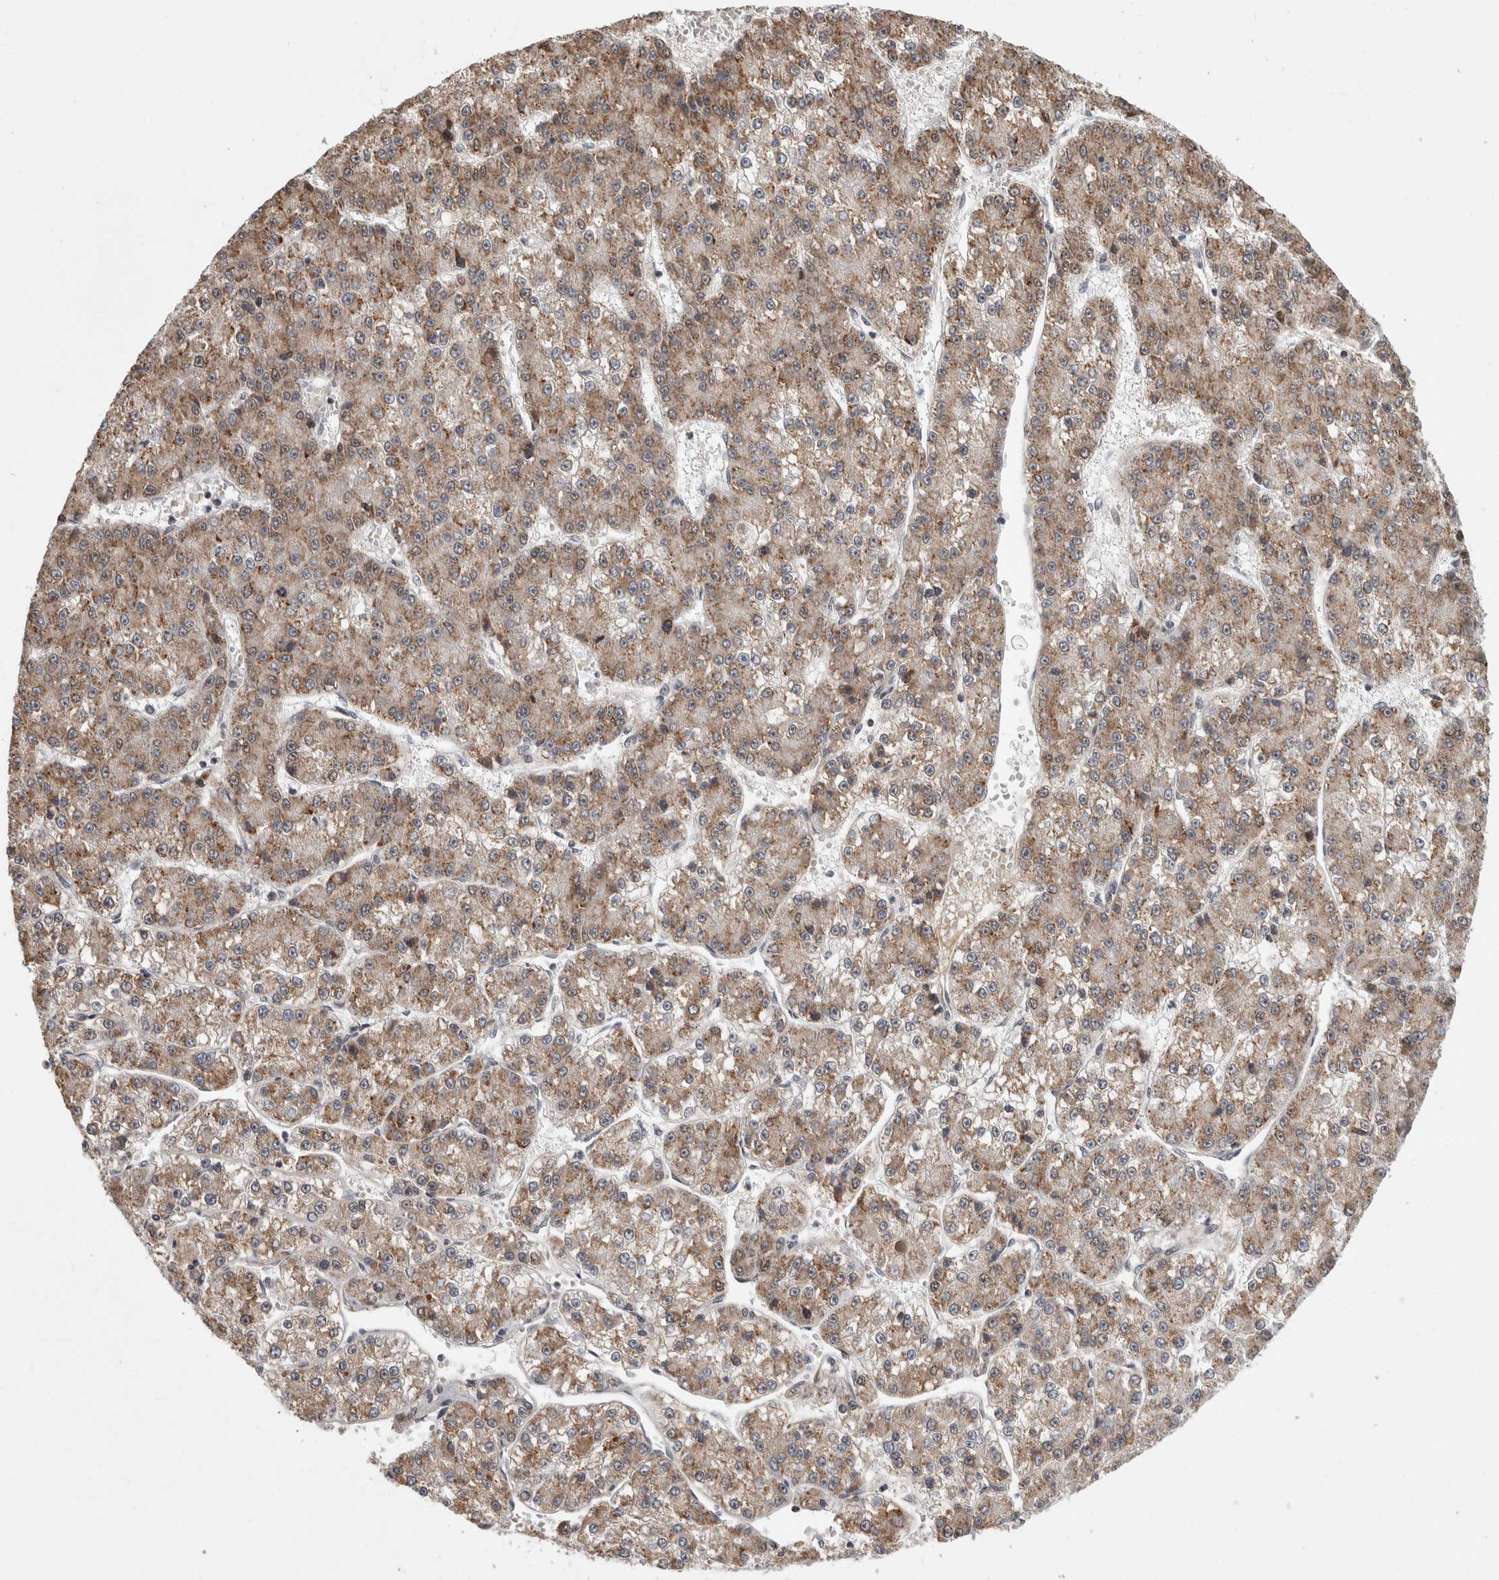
{"staining": {"intensity": "weak", "quantity": ">75%", "location": "cytoplasmic/membranous"}, "tissue": "liver cancer", "cell_type": "Tumor cells", "image_type": "cancer", "snomed": [{"axis": "morphology", "description": "Carcinoma, Hepatocellular, NOS"}, {"axis": "topography", "description": "Liver"}], "caption": "Immunohistochemical staining of liver hepatocellular carcinoma exhibits low levels of weak cytoplasmic/membranous expression in approximately >75% of tumor cells.", "gene": "ZNF592", "patient": {"sex": "female", "age": 73}}